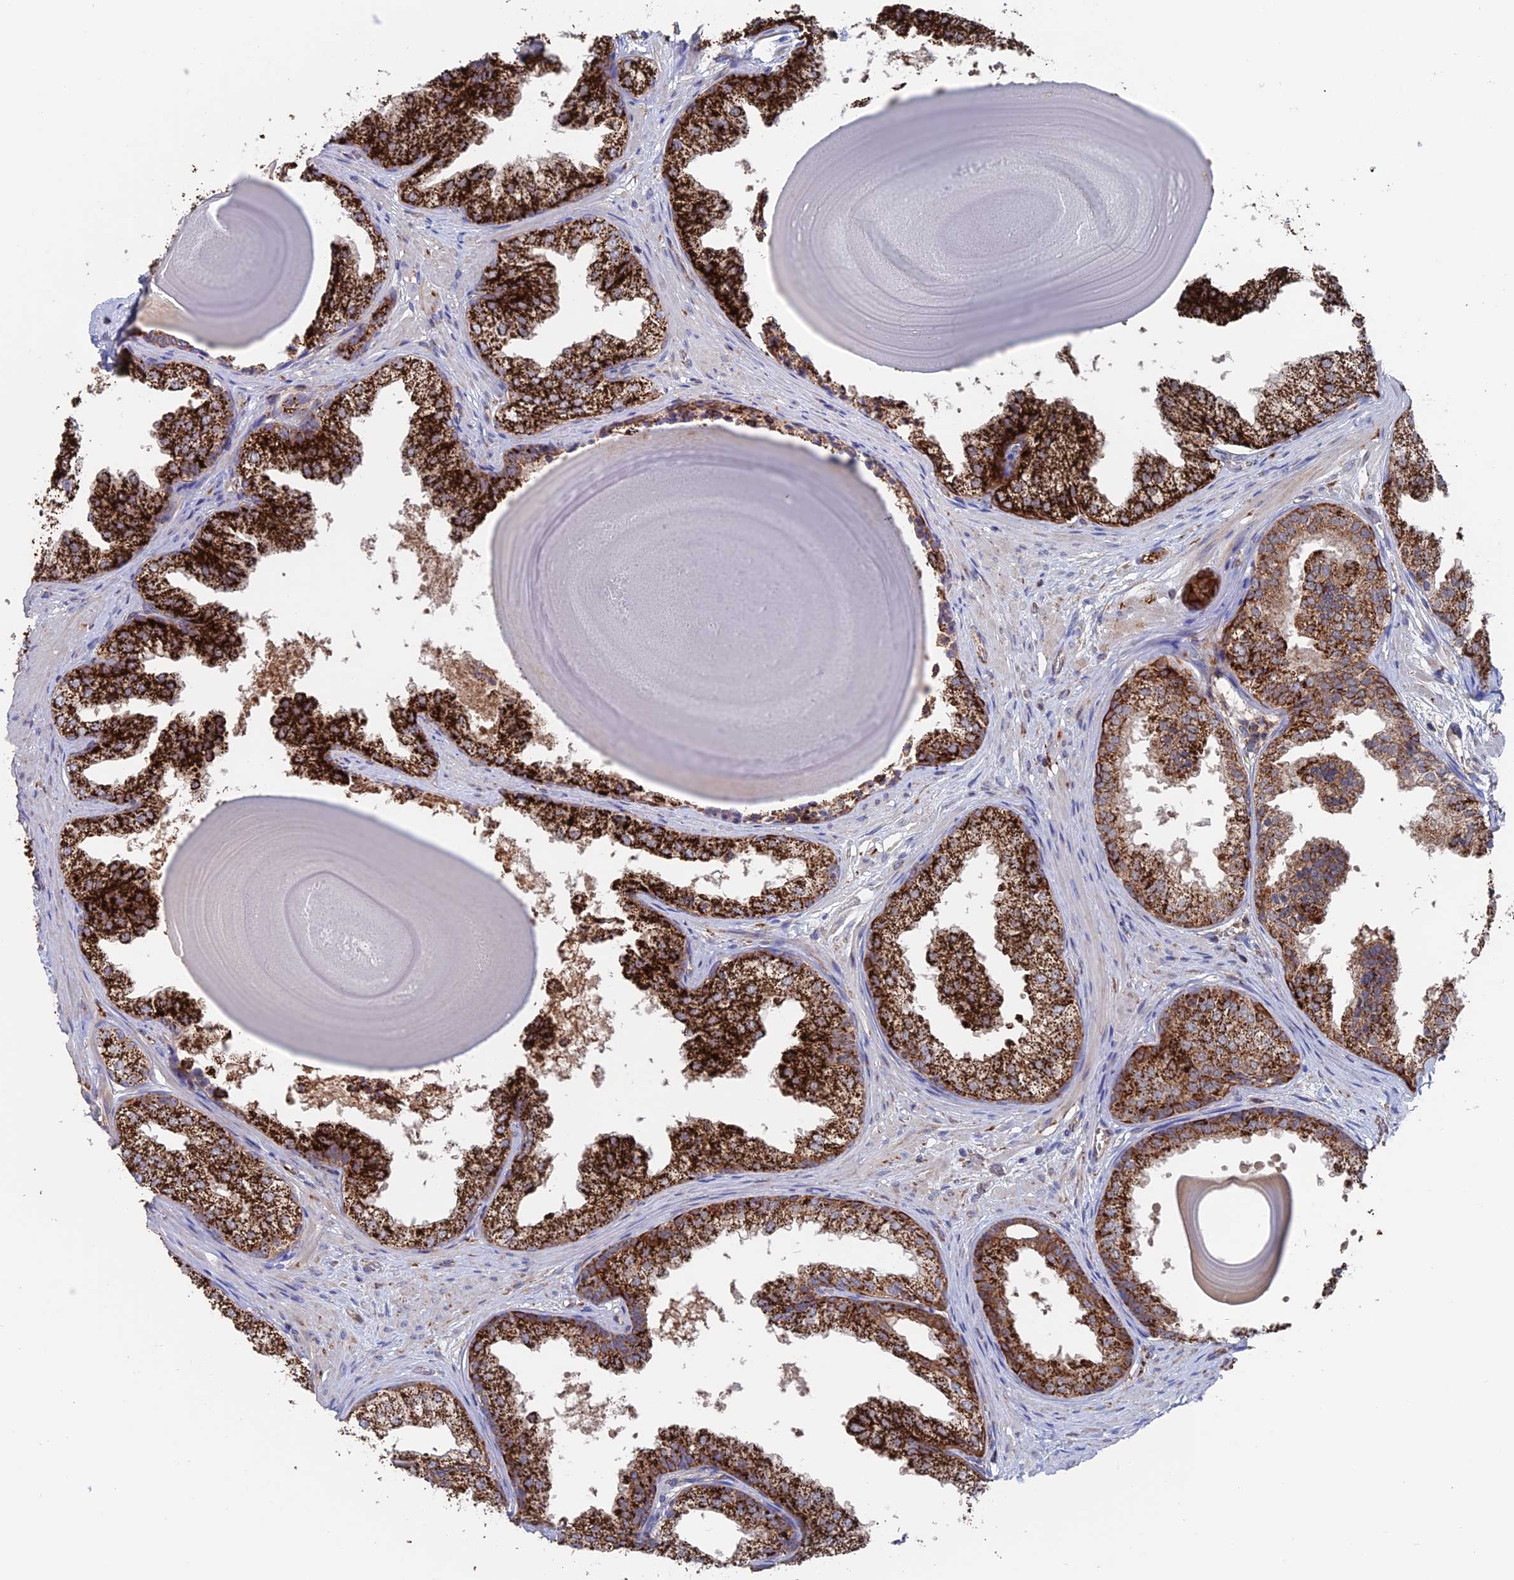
{"staining": {"intensity": "strong", "quantity": ">75%", "location": "cytoplasmic/membranous"}, "tissue": "prostate", "cell_type": "Glandular cells", "image_type": "normal", "snomed": [{"axis": "morphology", "description": "Normal tissue, NOS"}, {"axis": "topography", "description": "Prostate"}], "caption": "Immunohistochemical staining of unremarkable human prostate demonstrates >75% levels of strong cytoplasmic/membranous protein expression in approximately >75% of glandular cells.", "gene": "DTYMK", "patient": {"sex": "male", "age": 48}}